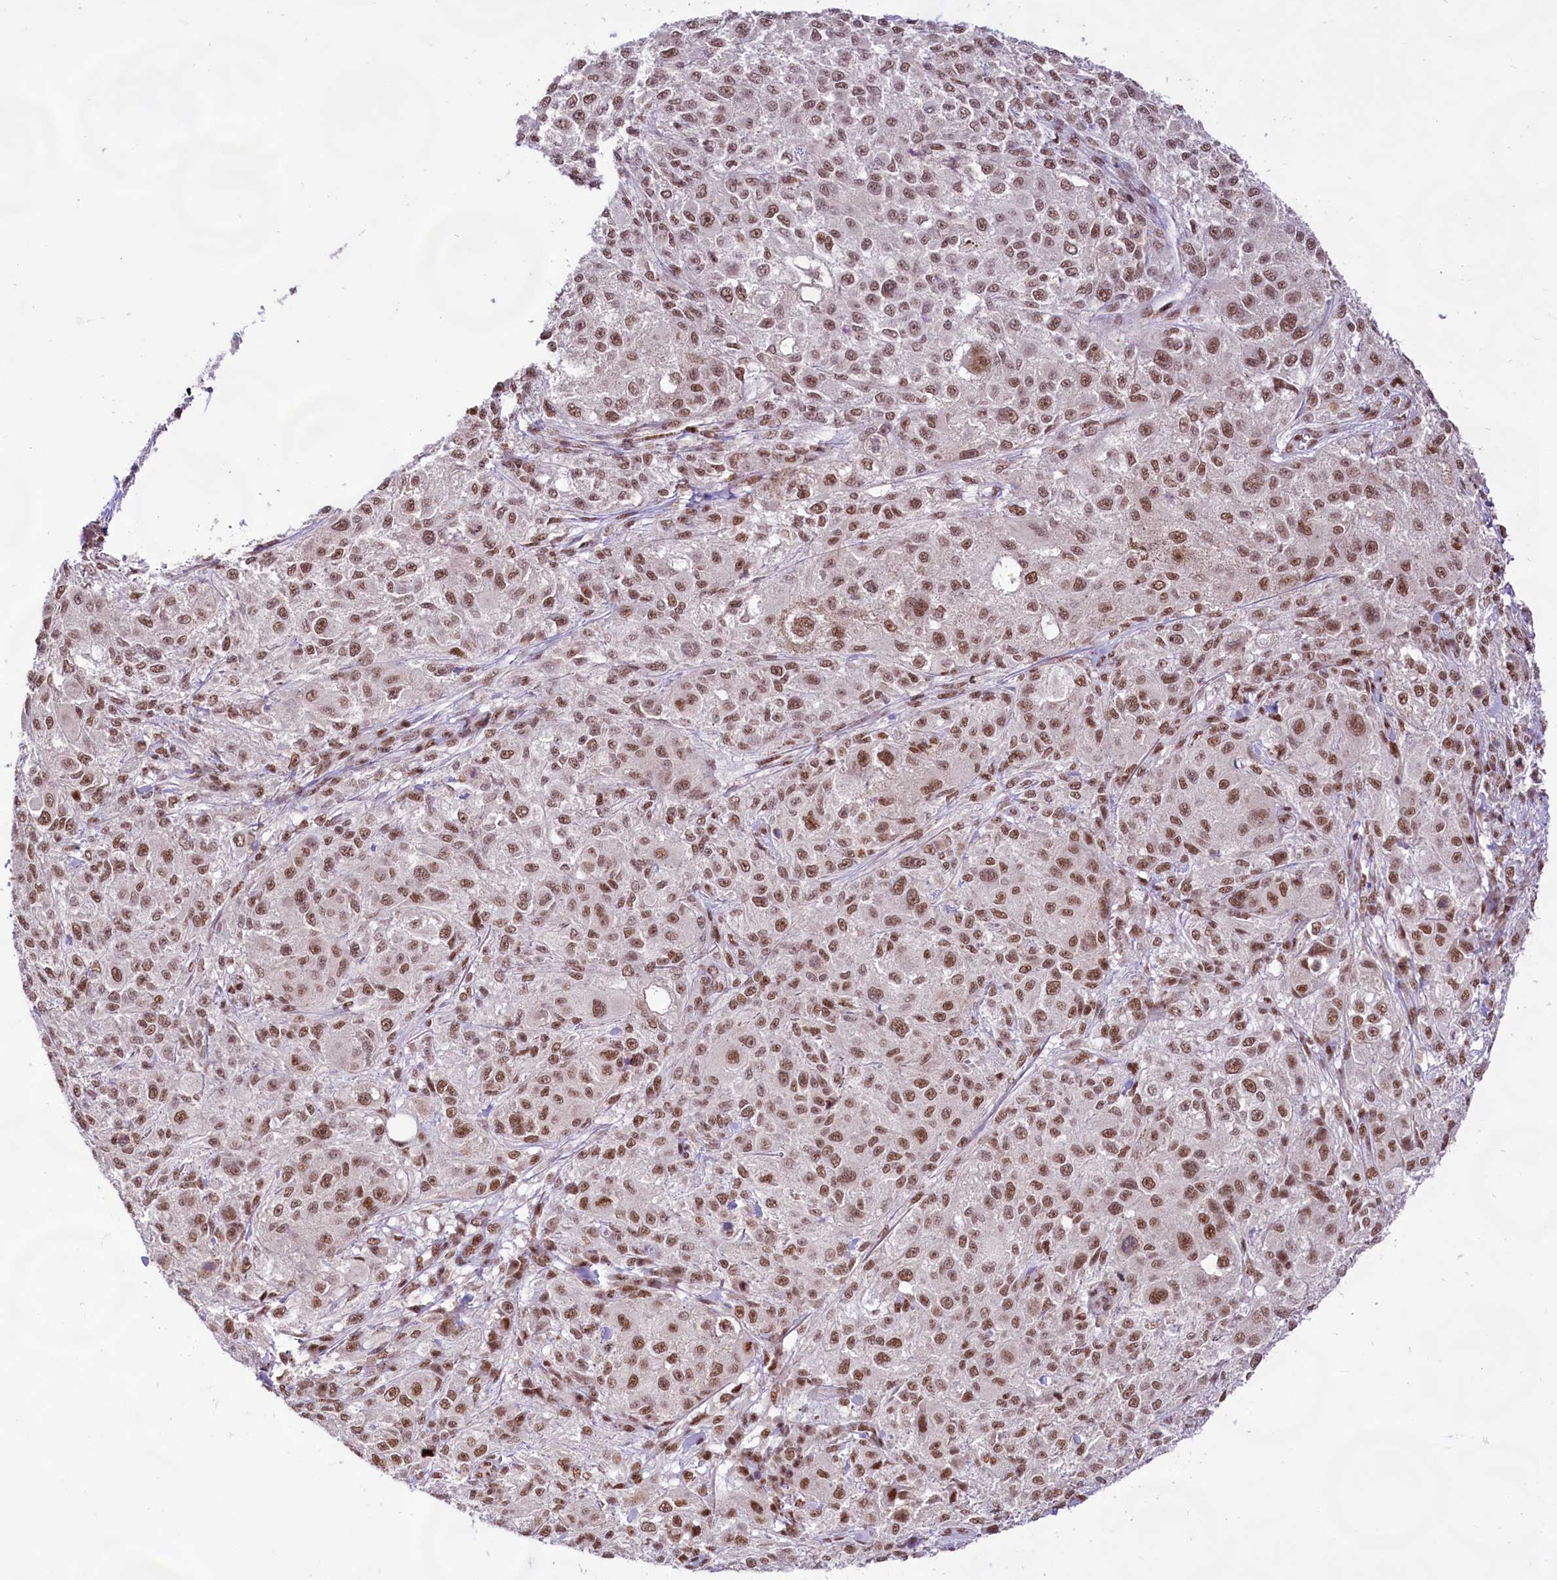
{"staining": {"intensity": "moderate", "quantity": ">75%", "location": "nuclear"}, "tissue": "melanoma", "cell_type": "Tumor cells", "image_type": "cancer", "snomed": [{"axis": "morphology", "description": "Necrosis, NOS"}, {"axis": "morphology", "description": "Malignant melanoma, NOS"}, {"axis": "topography", "description": "Skin"}], "caption": "This photomicrograph reveals immunohistochemistry staining of human malignant melanoma, with medium moderate nuclear expression in about >75% of tumor cells.", "gene": "HIRA", "patient": {"sex": "female", "age": 87}}